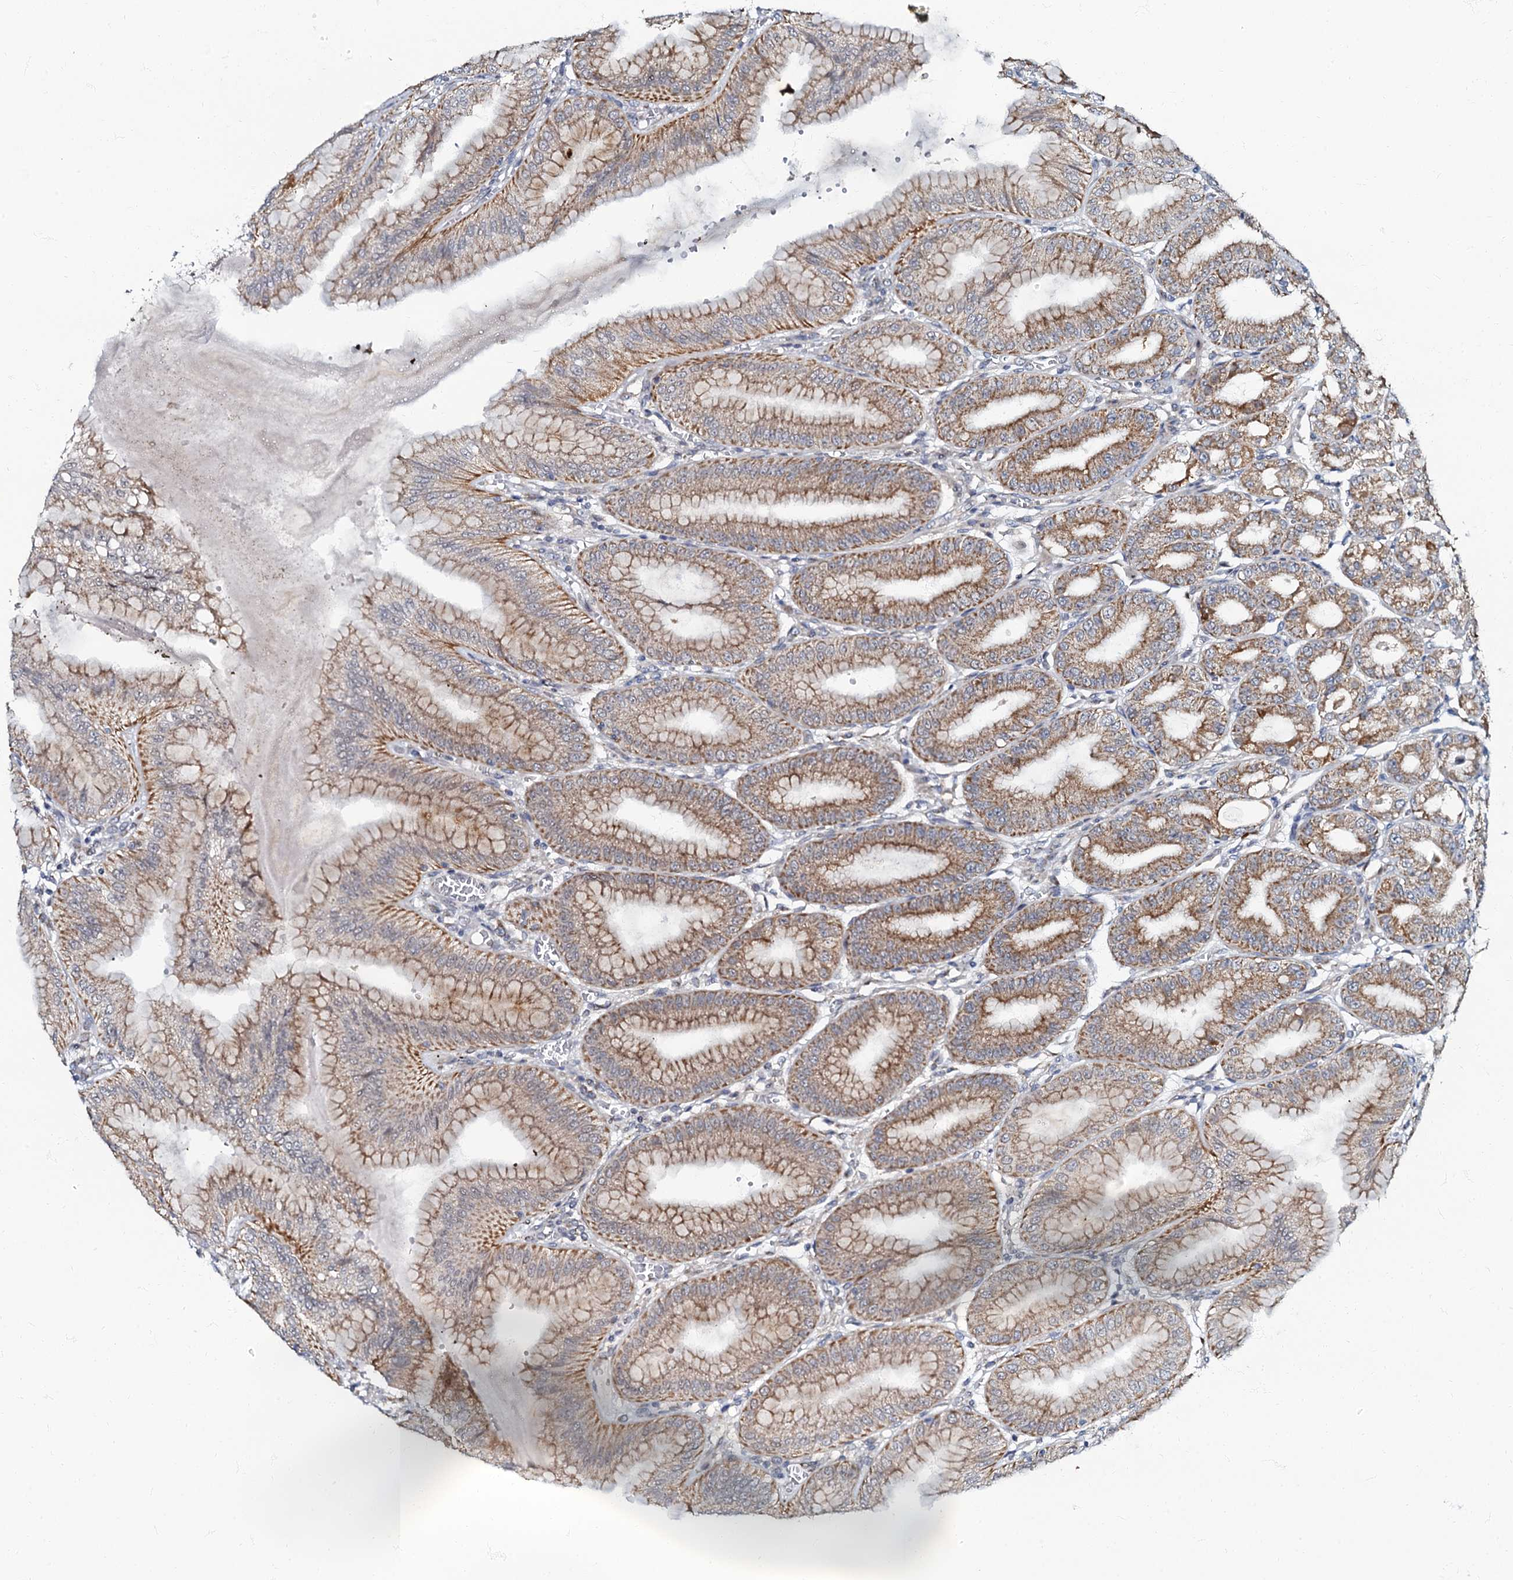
{"staining": {"intensity": "moderate", "quantity": ">75%", "location": "cytoplasmic/membranous"}, "tissue": "stomach", "cell_type": "Glandular cells", "image_type": "normal", "snomed": [{"axis": "morphology", "description": "Normal tissue, NOS"}, {"axis": "topography", "description": "Stomach, lower"}], "caption": "Moderate cytoplasmic/membranous protein expression is appreciated in approximately >75% of glandular cells in stomach.", "gene": "MRPL51", "patient": {"sex": "male", "age": 71}}